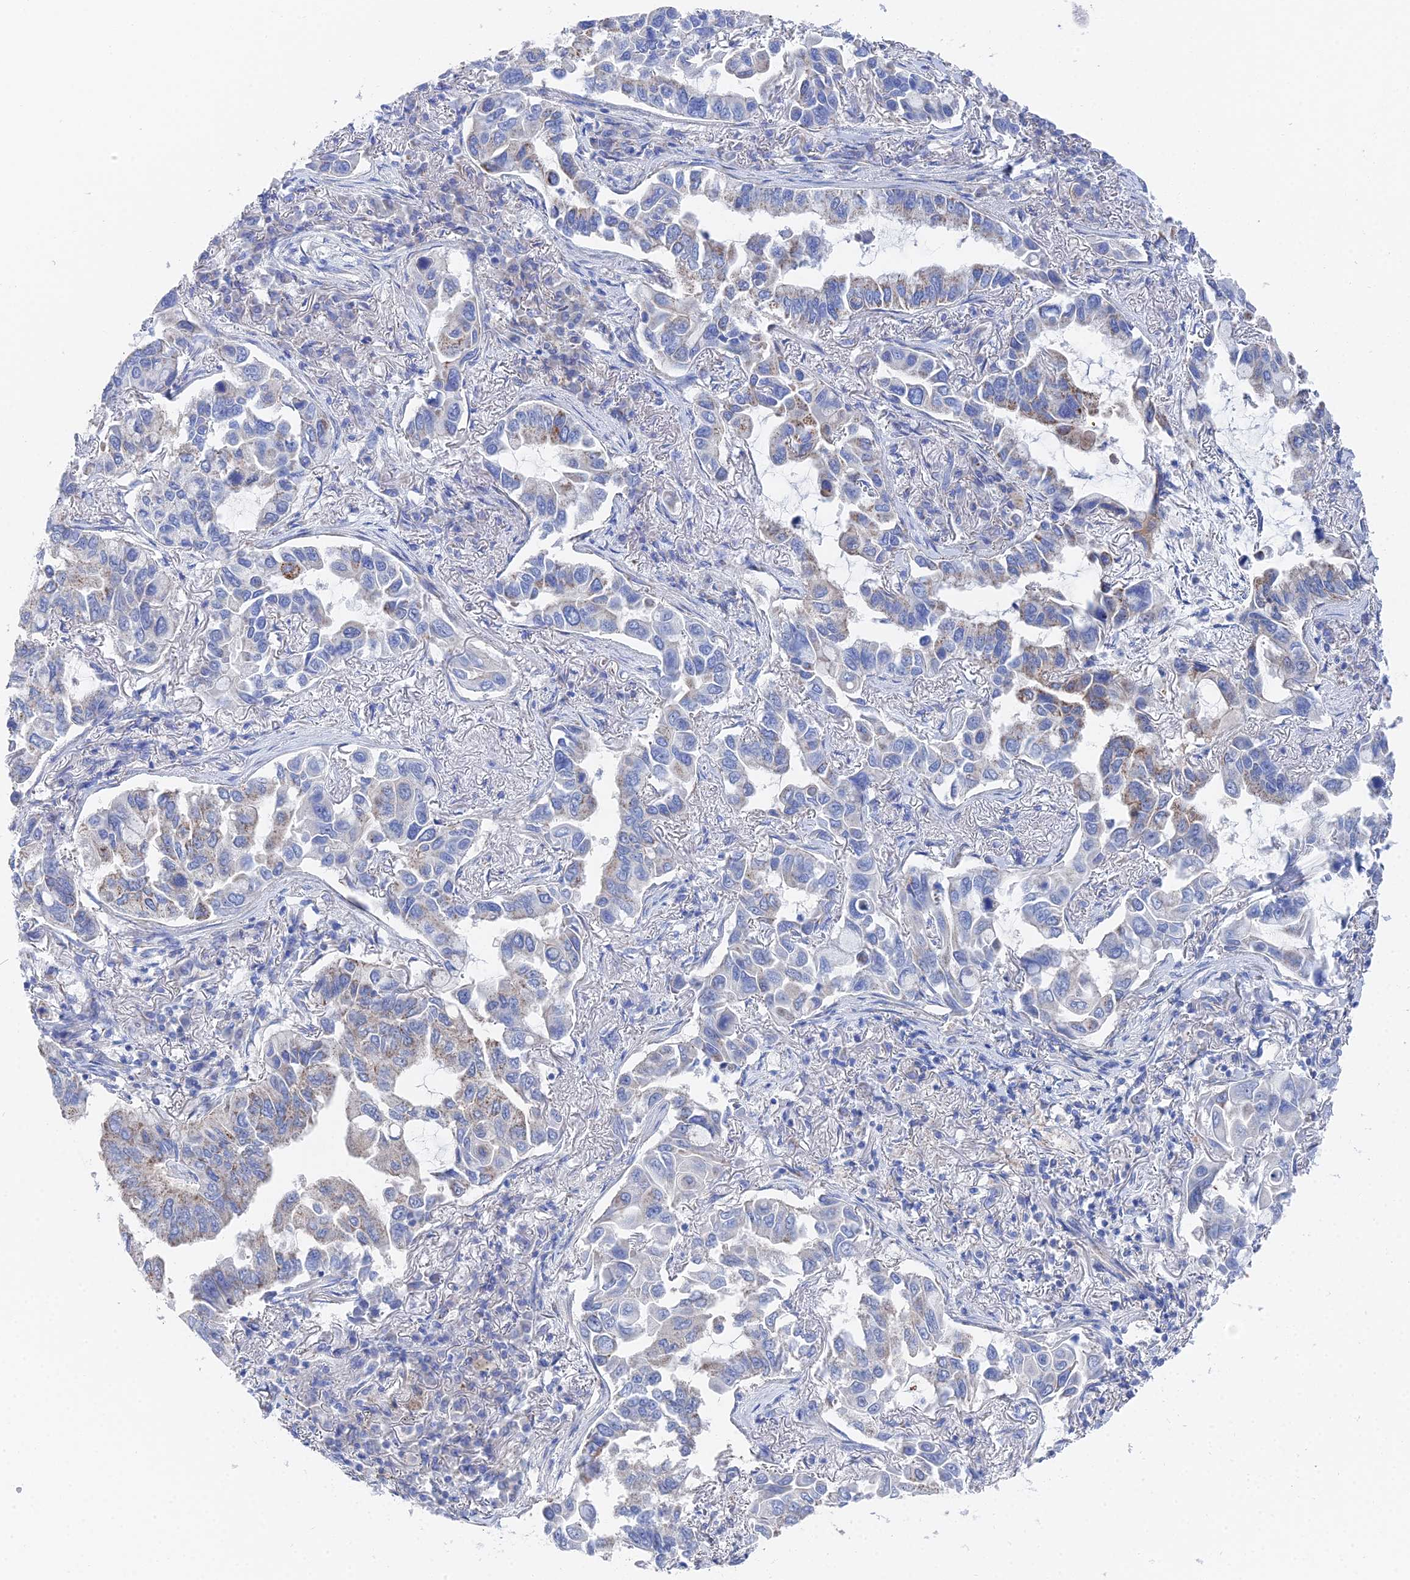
{"staining": {"intensity": "moderate", "quantity": "<25%", "location": "cytoplasmic/membranous"}, "tissue": "lung cancer", "cell_type": "Tumor cells", "image_type": "cancer", "snomed": [{"axis": "morphology", "description": "Adenocarcinoma, NOS"}, {"axis": "topography", "description": "Lung"}], "caption": "Immunohistochemical staining of lung cancer displays low levels of moderate cytoplasmic/membranous staining in approximately <25% of tumor cells.", "gene": "IFT80", "patient": {"sex": "male", "age": 64}}